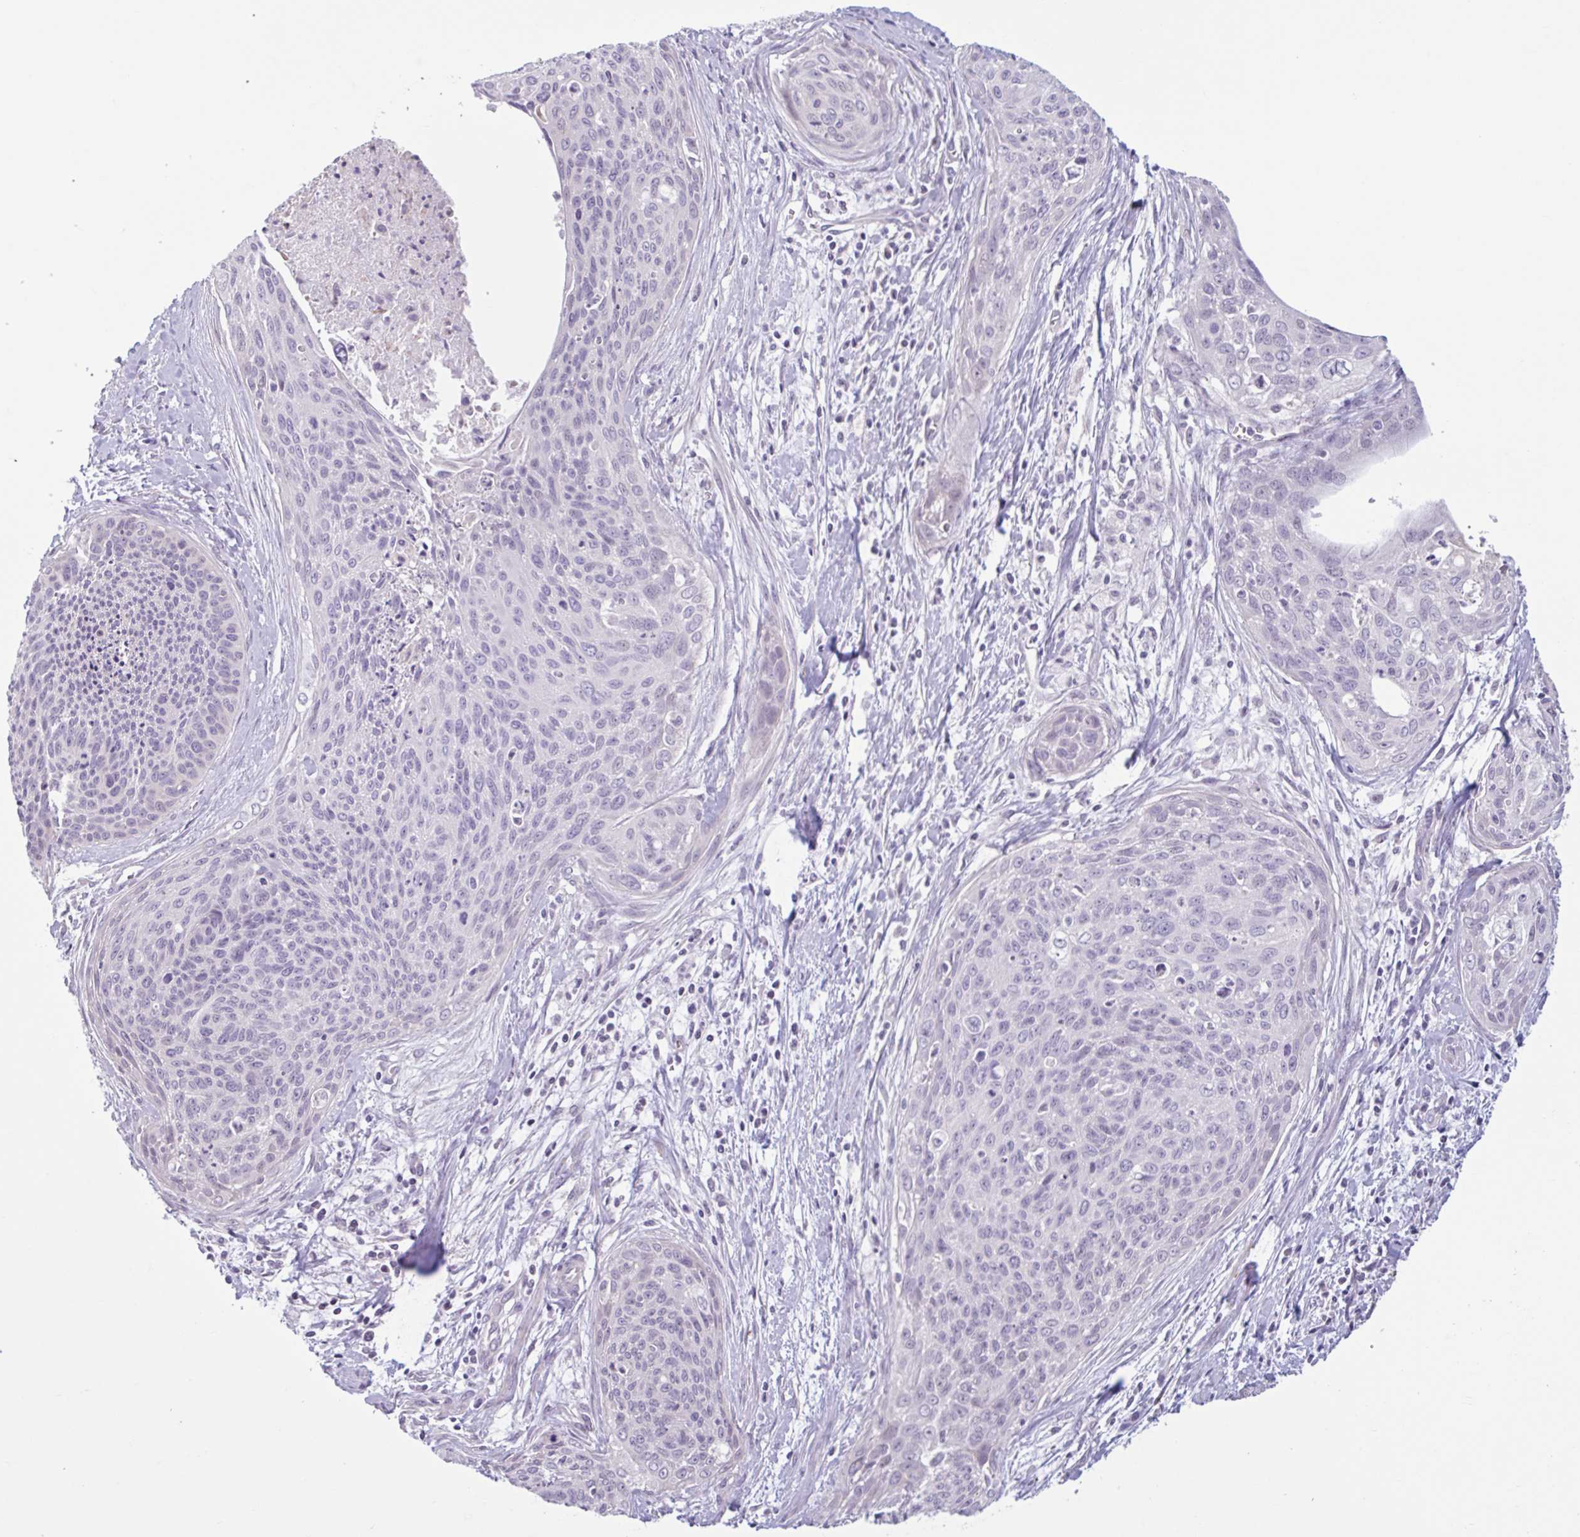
{"staining": {"intensity": "negative", "quantity": "none", "location": "none"}, "tissue": "cervical cancer", "cell_type": "Tumor cells", "image_type": "cancer", "snomed": [{"axis": "morphology", "description": "Squamous cell carcinoma, NOS"}, {"axis": "topography", "description": "Cervix"}], "caption": "Cervical squamous cell carcinoma was stained to show a protein in brown. There is no significant positivity in tumor cells. (Stains: DAB immunohistochemistry (IHC) with hematoxylin counter stain, Microscopy: brightfield microscopy at high magnification).", "gene": "CDH19", "patient": {"sex": "female", "age": 55}}